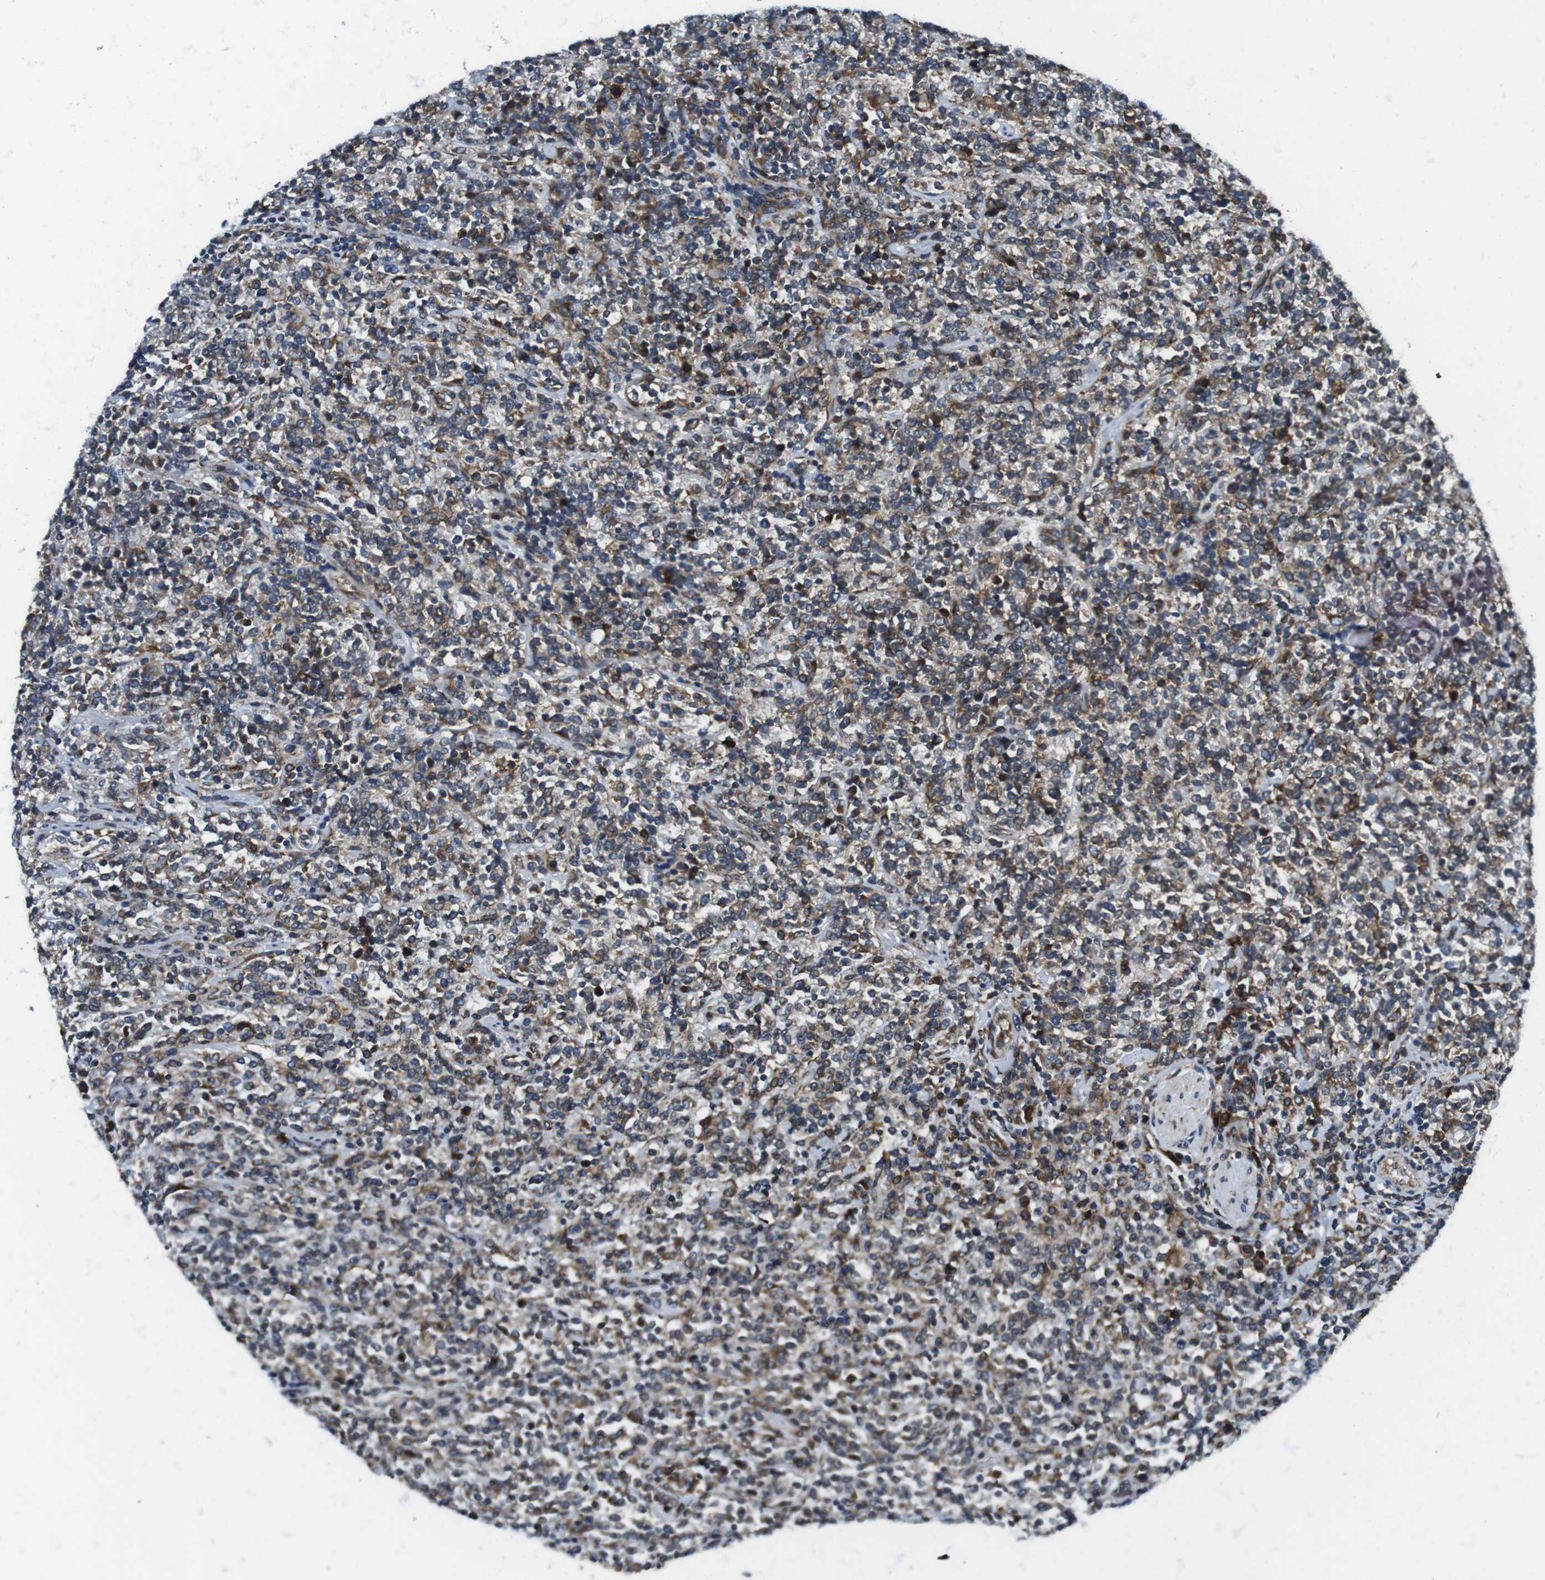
{"staining": {"intensity": "weak", "quantity": ">75%", "location": "cytoplasmic/membranous"}, "tissue": "lymphoma", "cell_type": "Tumor cells", "image_type": "cancer", "snomed": [{"axis": "morphology", "description": "Malignant lymphoma, non-Hodgkin's type, High grade"}, {"axis": "topography", "description": "Soft tissue"}], "caption": "Malignant lymphoma, non-Hodgkin's type (high-grade) tissue exhibits weak cytoplasmic/membranous positivity in about >75% of tumor cells", "gene": "UGGT1", "patient": {"sex": "male", "age": 18}}